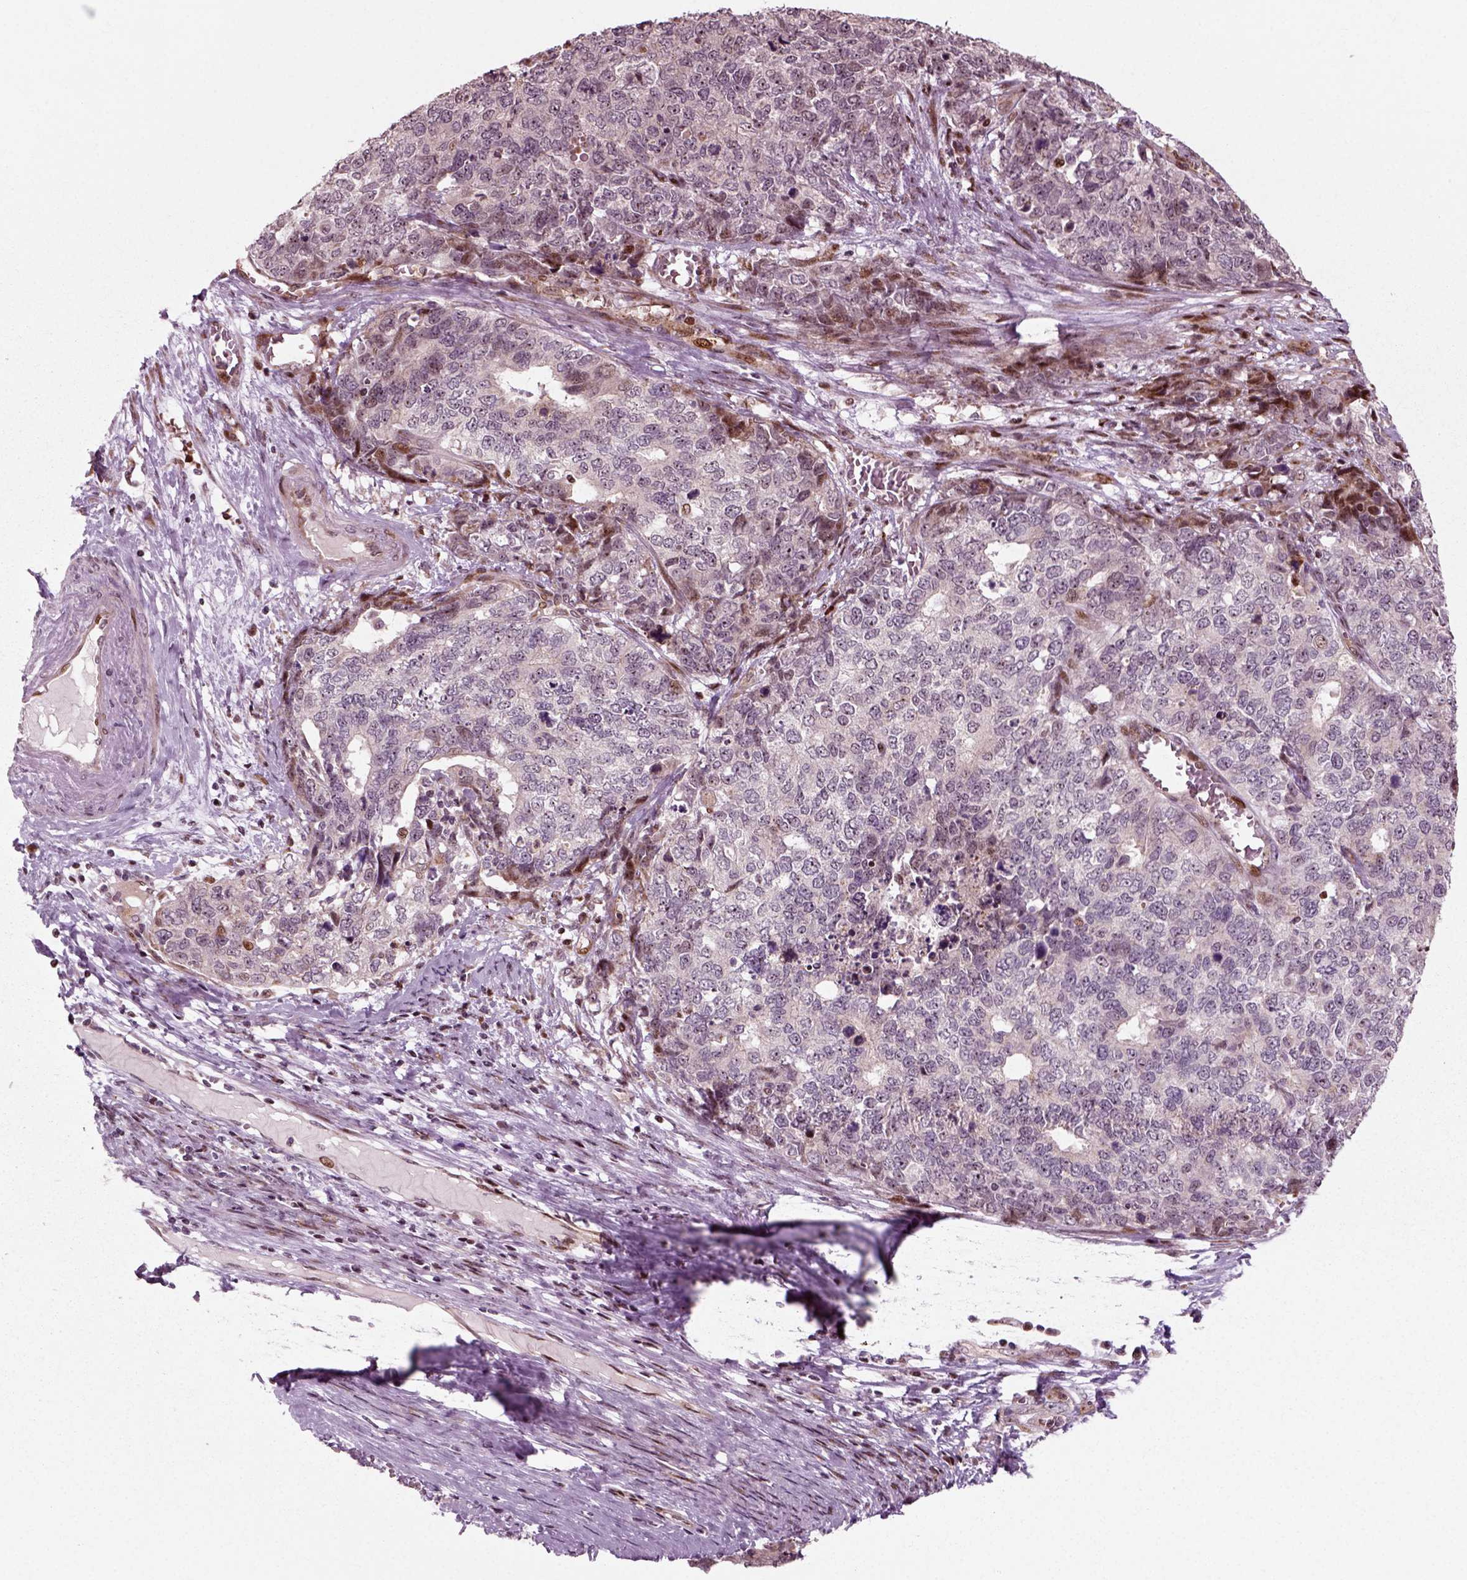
{"staining": {"intensity": "moderate", "quantity": "<25%", "location": "nuclear"}, "tissue": "cervical cancer", "cell_type": "Tumor cells", "image_type": "cancer", "snomed": [{"axis": "morphology", "description": "Squamous cell carcinoma, NOS"}, {"axis": "topography", "description": "Cervix"}], "caption": "Brown immunohistochemical staining in squamous cell carcinoma (cervical) exhibits moderate nuclear positivity in approximately <25% of tumor cells. Nuclei are stained in blue.", "gene": "CDC14A", "patient": {"sex": "female", "age": 63}}